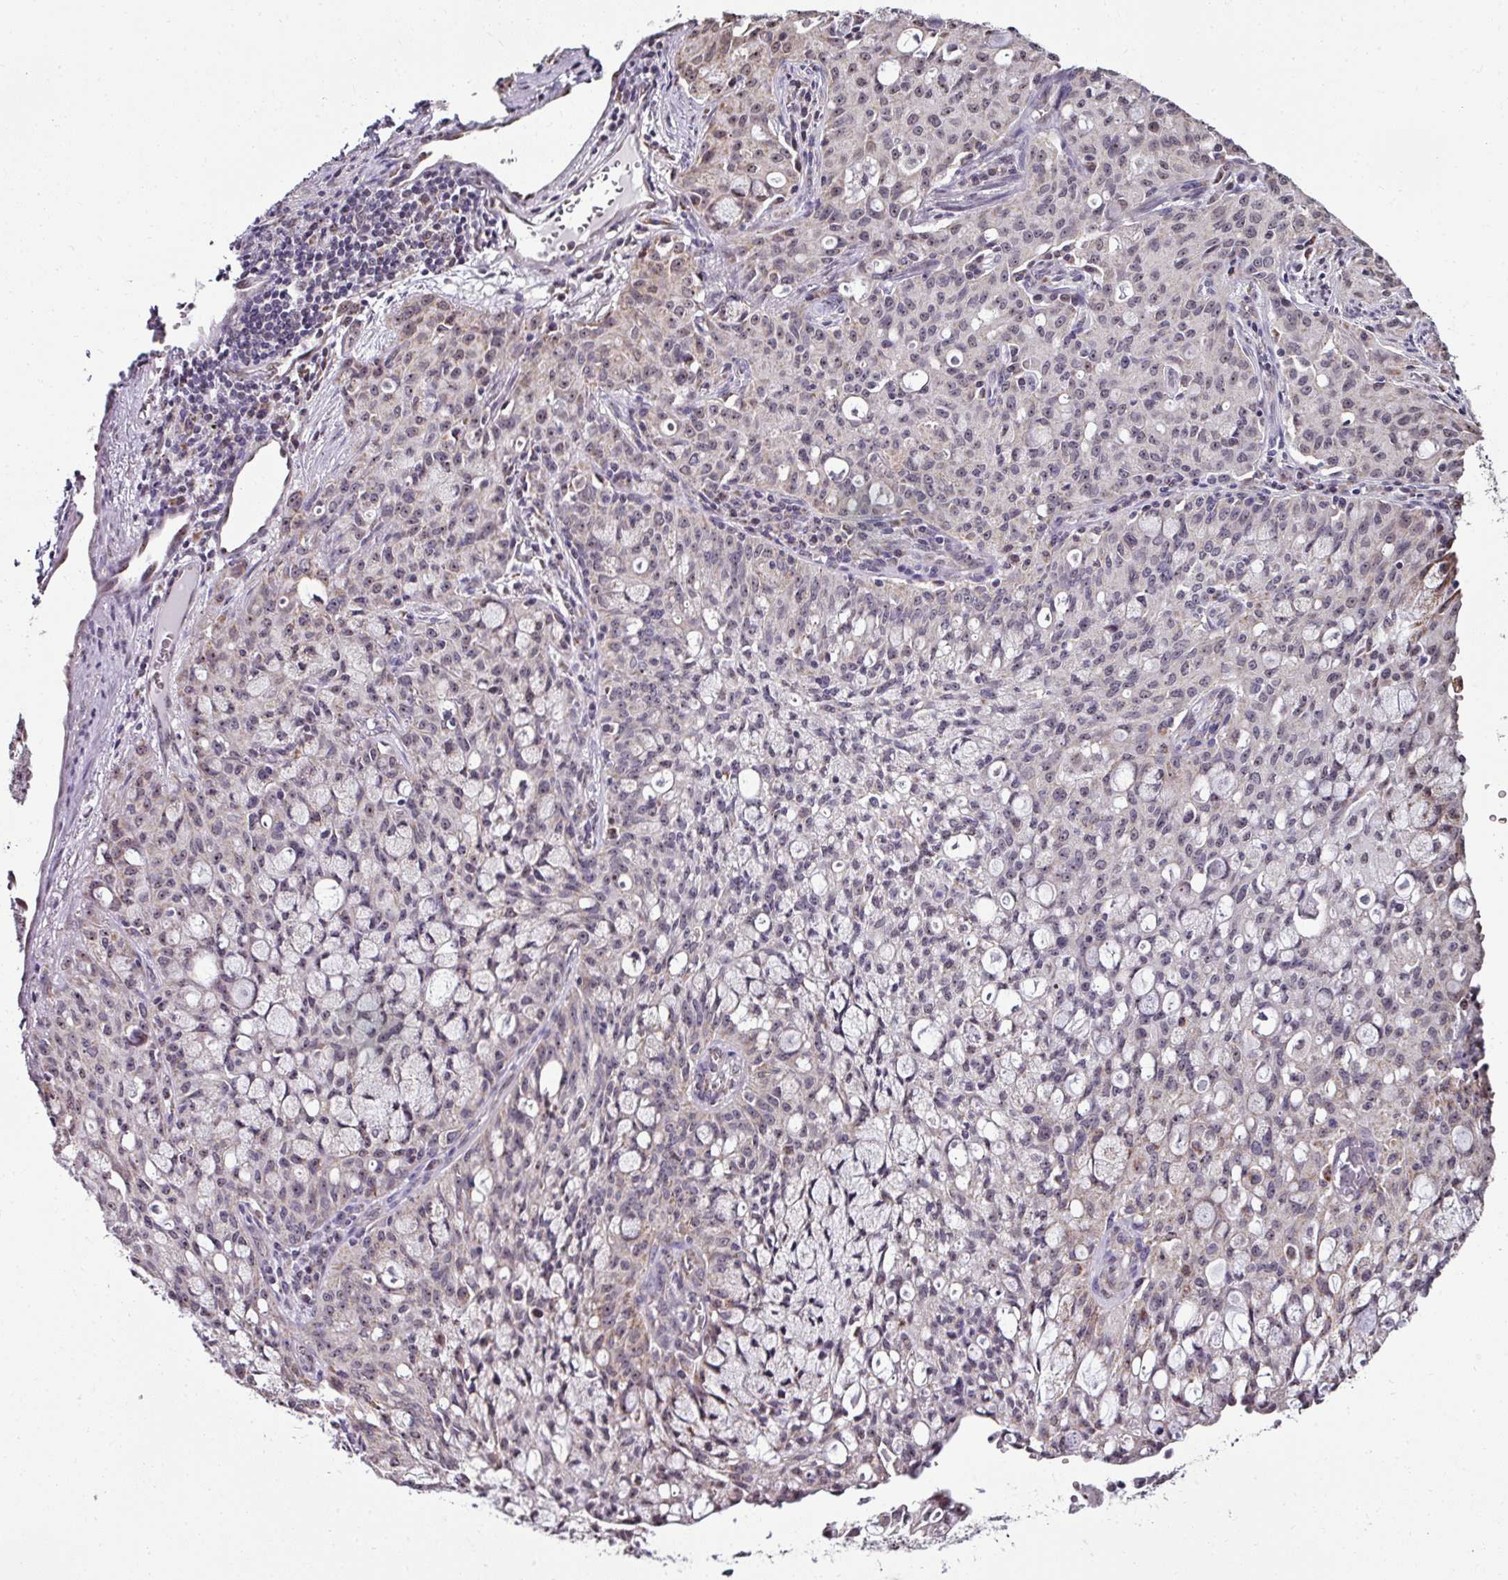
{"staining": {"intensity": "weak", "quantity": ">75%", "location": "nuclear"}, "tissue": "lung cancer", "cell_type": "Tumor cells", "image_type": "cancer", "snomed": [{"axis": "morphology", "description": "Adenocarcinoma, NOS"}, {"axis": "topography", "description": "Lung"}], "caption": "Lung adenocarcinoma stained with DAB IHC exhibits low levels of weak nuclear expression in about >75% of tumor cells. The protein is stained brown, and the nuclei are stained in blue (DAB (3,3'-diaminobenzidine) IHC with brightfield microscopy, high magnification).", "gene": "NACC2", "patient": {"sex": "female", "age": 44}}